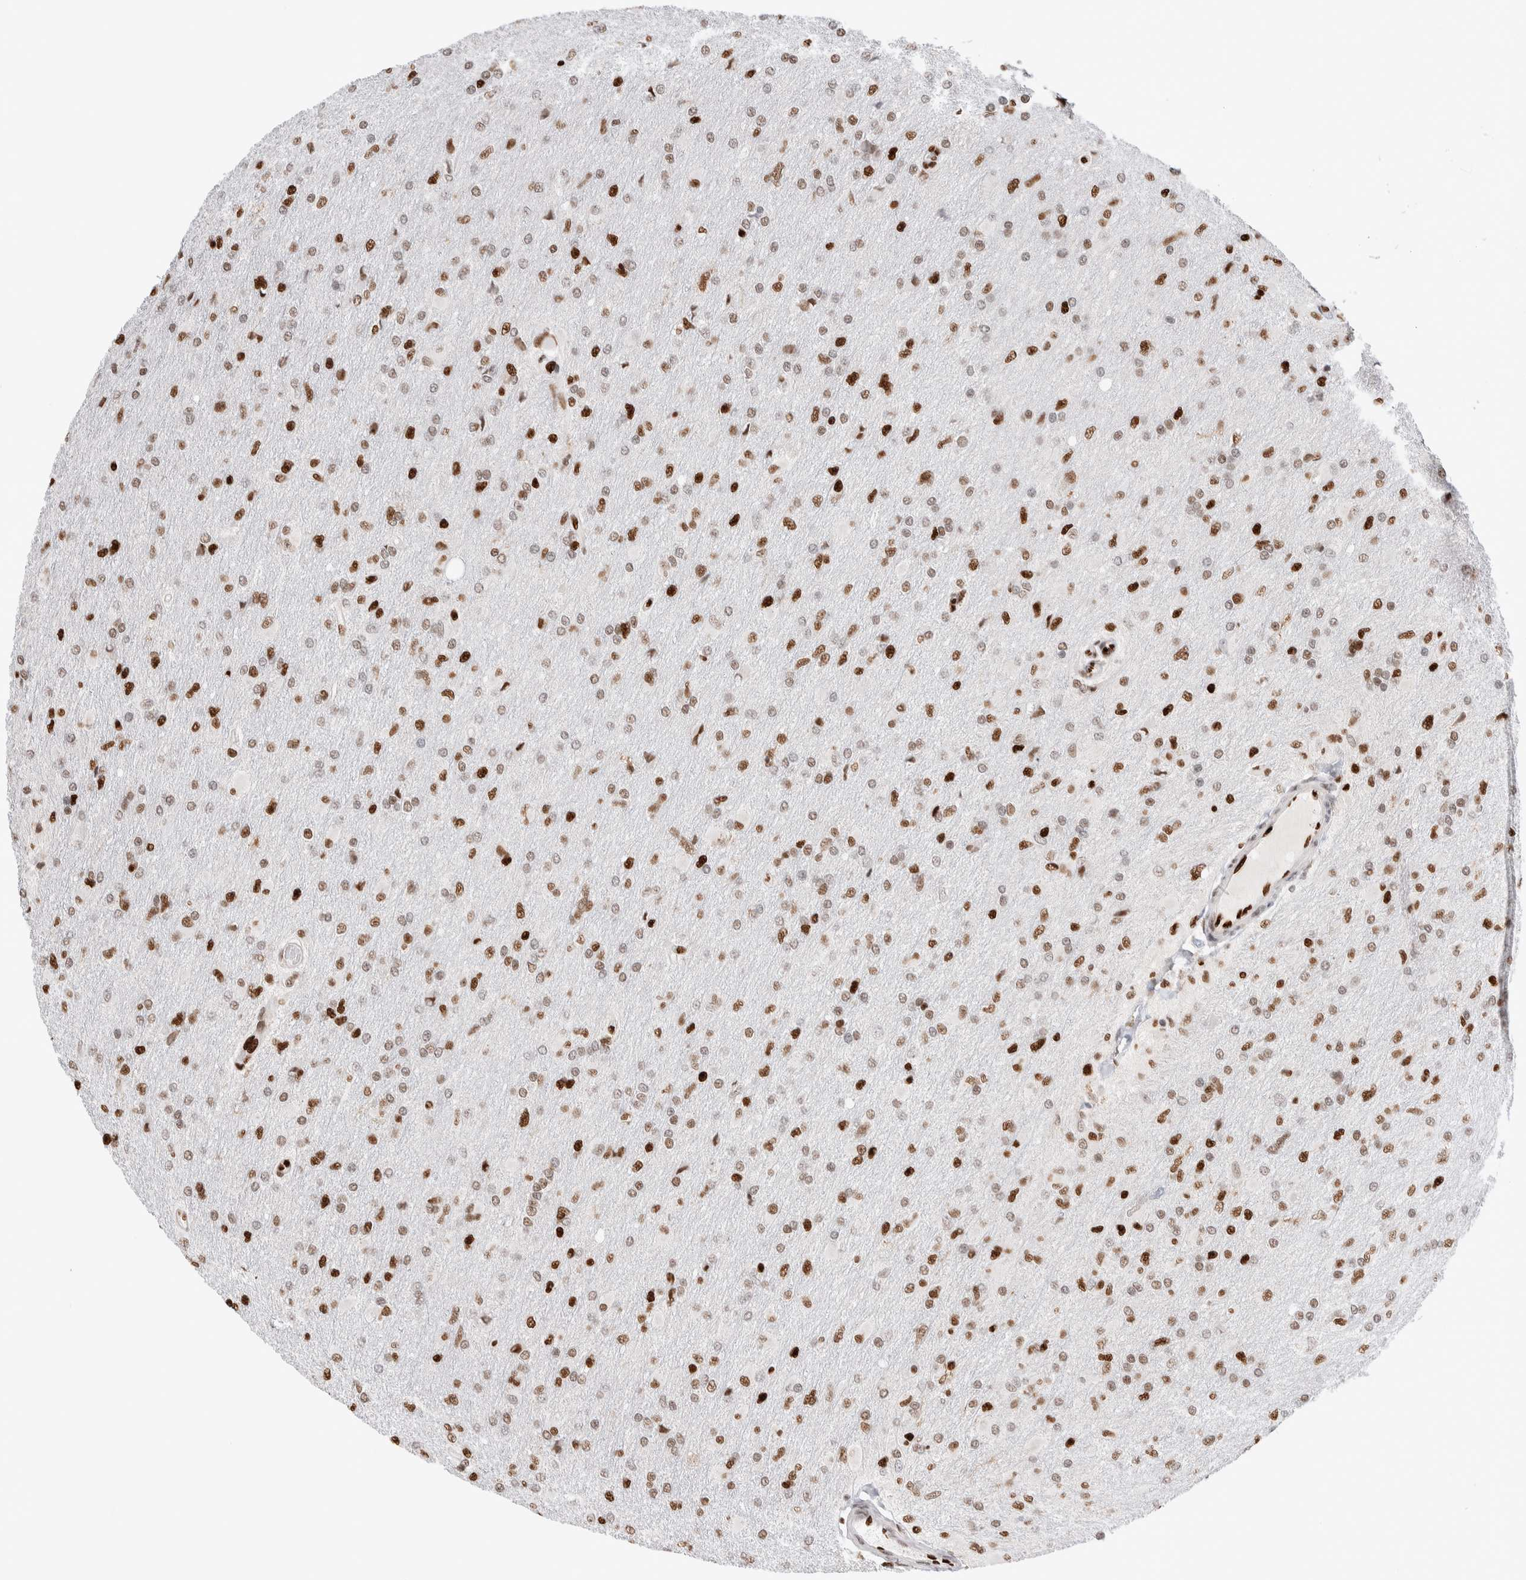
{"staining": {"intensity": "strong", "quantity": "25%-75%", "location": "nuclear"}, "tissue": "glioma", "cell_type": "Tumor cells", "image_type": "cancer", "snomed": [{"axis": "morphology", "description": "Glioma, malignant, High grade"}, {"axis": "topography", "description": "Cerebral cortex"}], "caption": "IHC photomicrograph of neoplastic tissue: malignant high-grade glioma stained using immunohistochemistry reveals high levels of strong protein expression localized specifically in the nuclear of tumor cells, appearing as a nuclear brown color.", "gene": "RNASEK-C17orf49", "patient": {"sex": "female", "age": 36}}